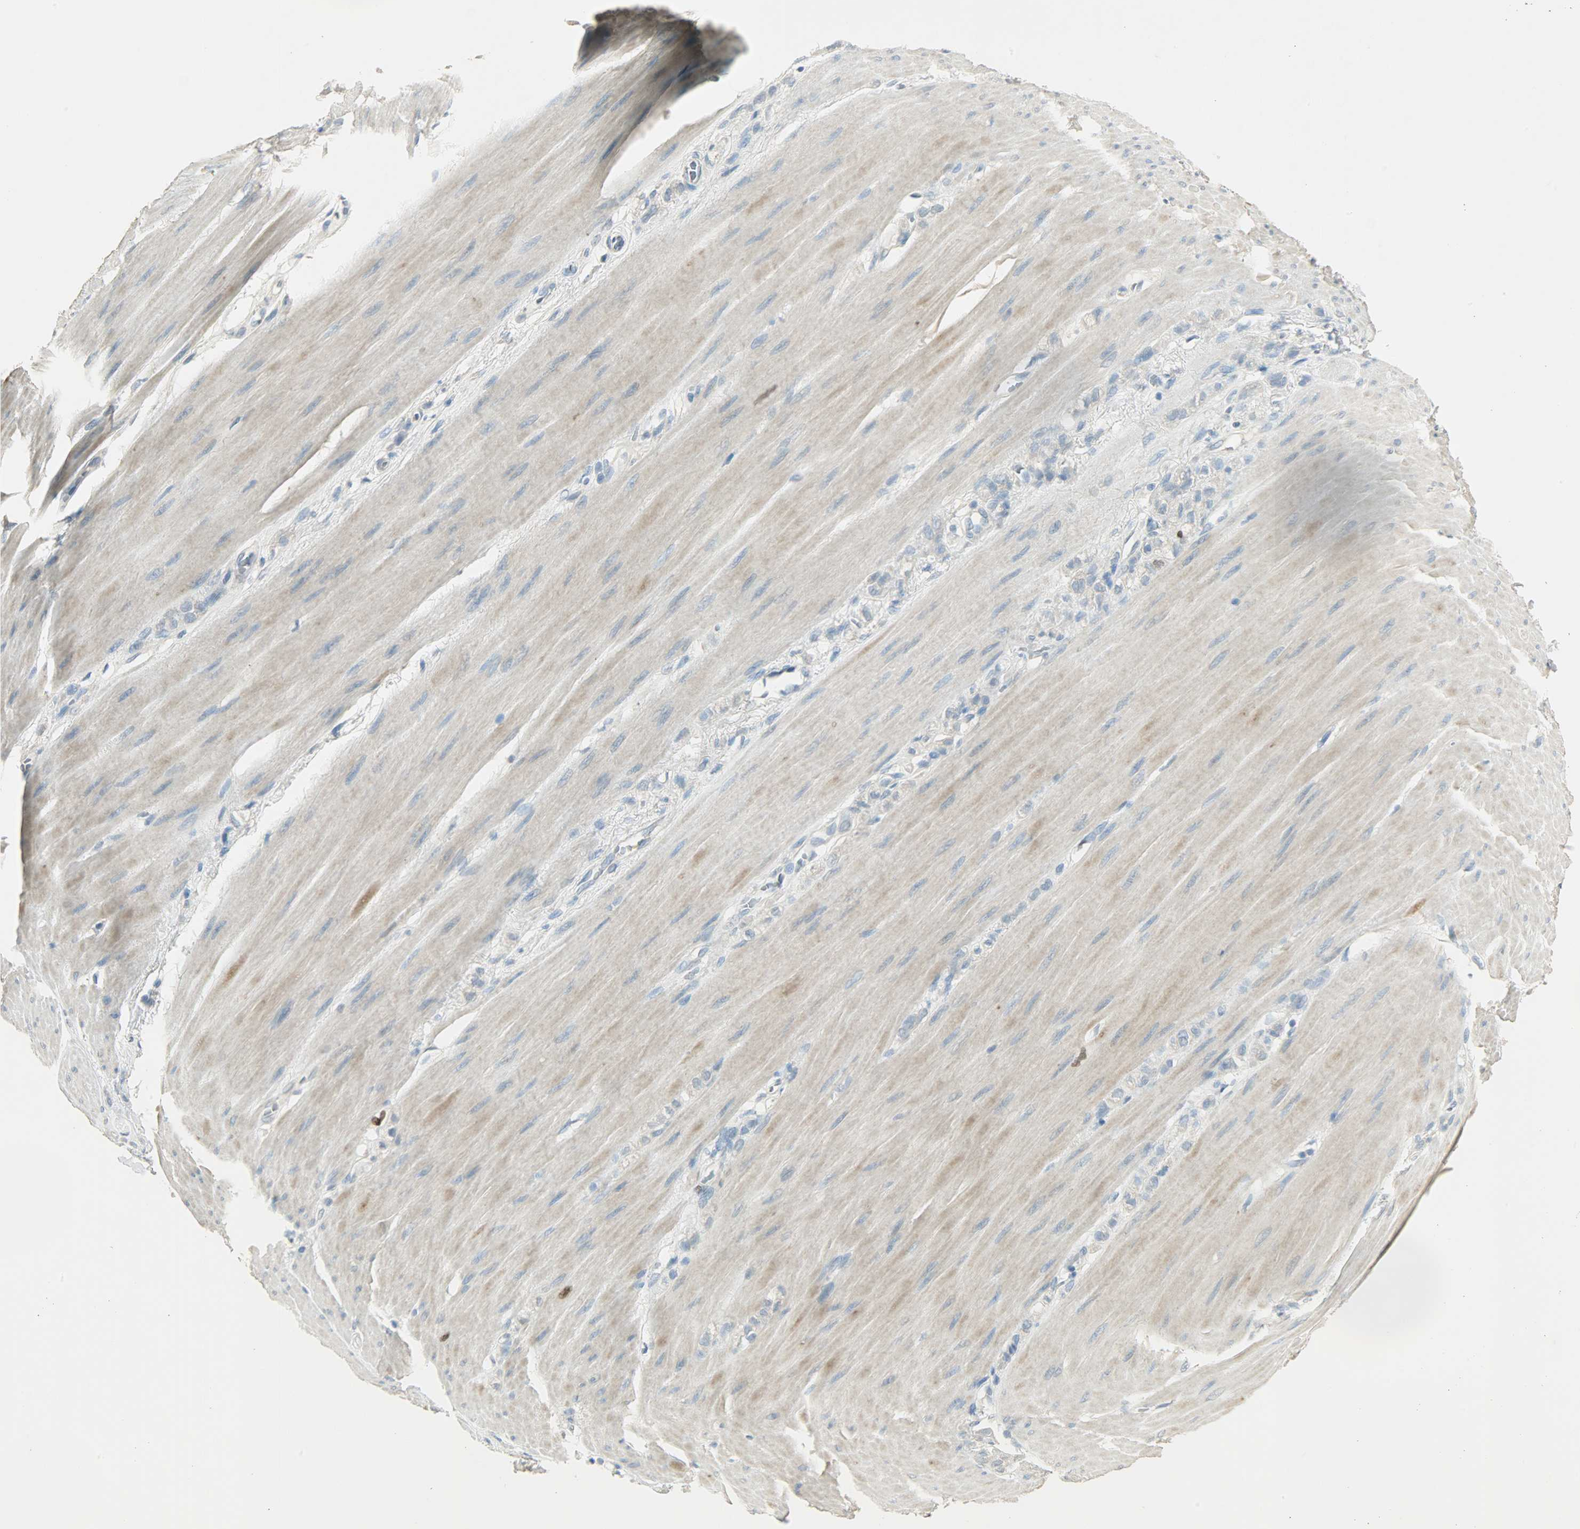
{"staining": {"intensity": "weak", "quantity": "25%-75%", "location": "cytoplasmic/membranous"}, "tissue": "stomach cancer", "cell_type": "Tumor cells", "image_type": "cancer", "snomed": [{"axis": "morphology", "description": "Adenocarcinoma, NOS"}, {"axis": "topography", "description": "Stomach"}], "caption": "Immunohistochemistry (IHC) (DAB) staining of stomach cancer (adenocarcinoma) demonstrates weak cytoplasmic/membranous protein expression in about 25%-75% of tumor cells. (Brightfield microscopy of DAB IHC at high magnification).", "gene": "TPX2", "patient": {"sex": "male", "age": 82}}